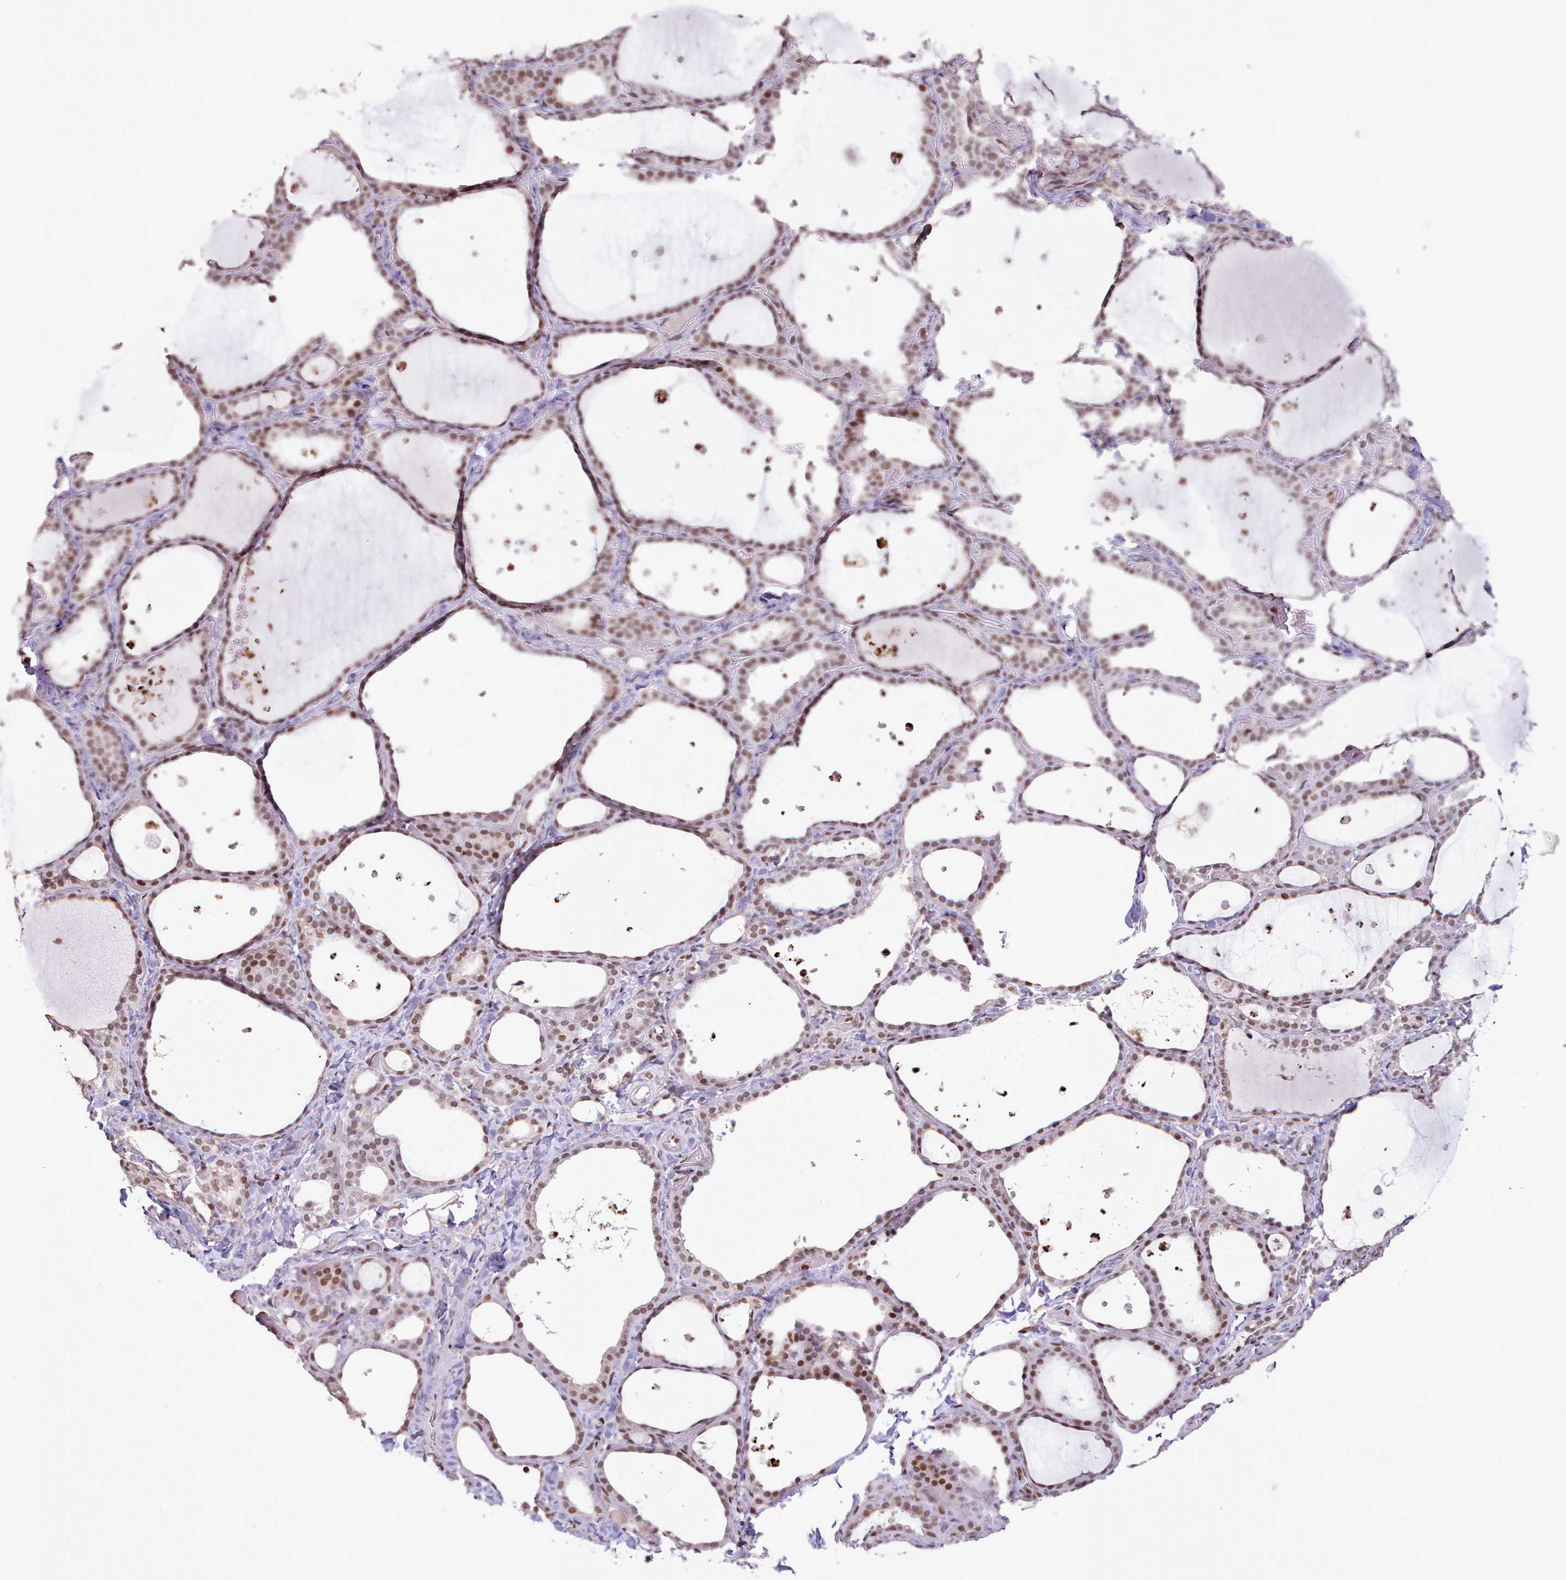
{"staining": {"intensity": "moderate", "quantity": ">75%", "location": "nuclear"}, "tissue": "thyroid gland", "cell_type": "Glandular cells", "image_type": "normal", "snomed": [{"axis": "morphology", "description": "Normal tissue, NOS"}, {"axis": "topography", "description": "Thyroid gland"}], "caption": "Immunohistochemistry (IHC) (DAB (3,3'-diaminobenzidine)) staining of unremarkable thyroid gland displays moderate nuclear protein positivity in approximately >75% of glandular cells.", "gene": "TAF15", "patient": {"sex": "female", "age": 44}}